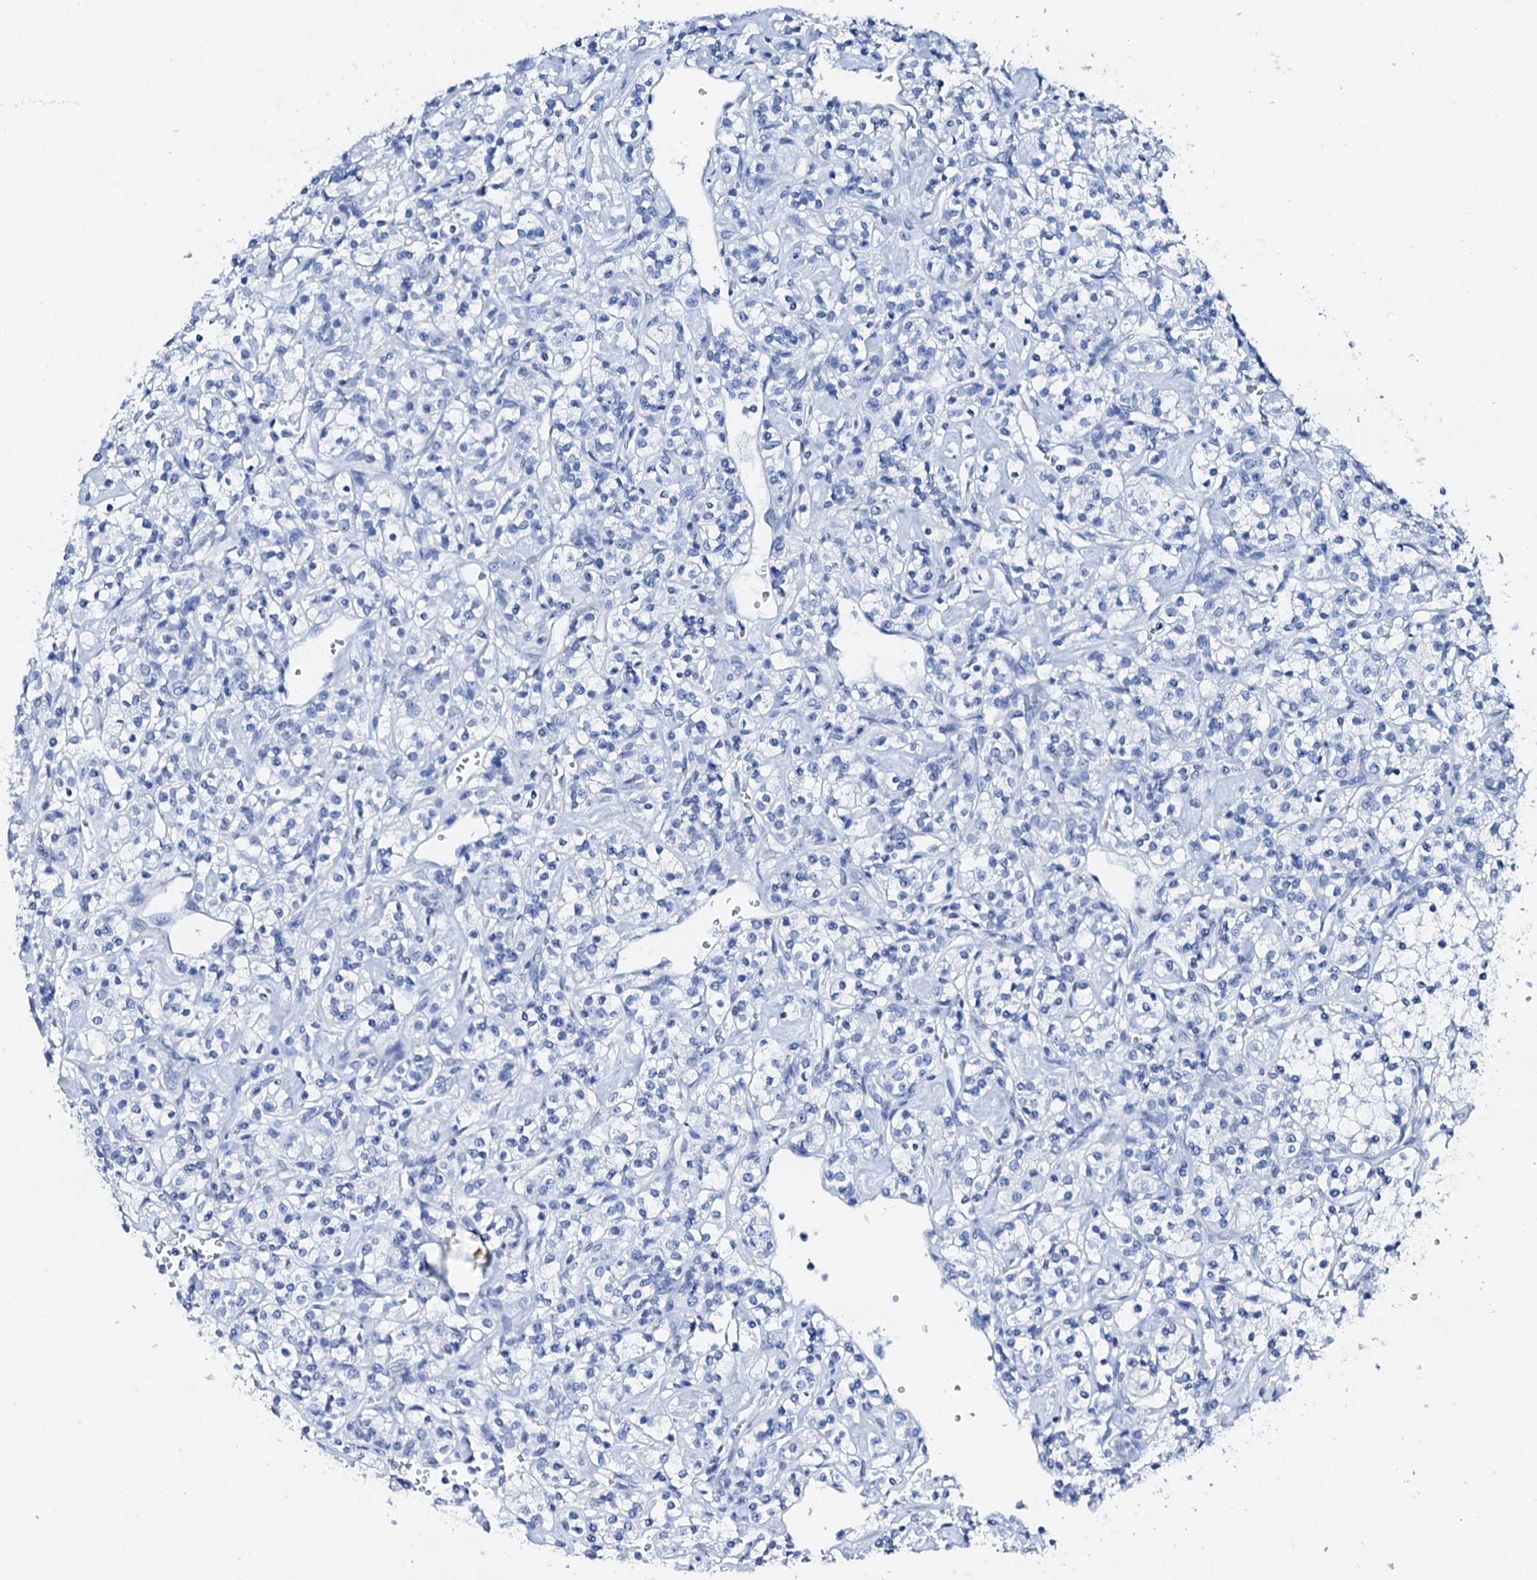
{"staining": {"intensity": "negative", "quantity": "none", "location": "none"}, "tissue": "renal cancer", "cell_type": "Tumor cells", "image_type": "cancer", "snomed": [{"axis": "morphology", "description": "Adenocarcinoma, NOS"}, {"axis": "topography", "description": "Kidney"}], "caption": "IHC histopathology image of human renal adenocarcinoma stained for a protein (brown), which demonstrates no staining in tumor cells.", "gene": "PTH", "patient": {"sex": "male", "age": 77}}